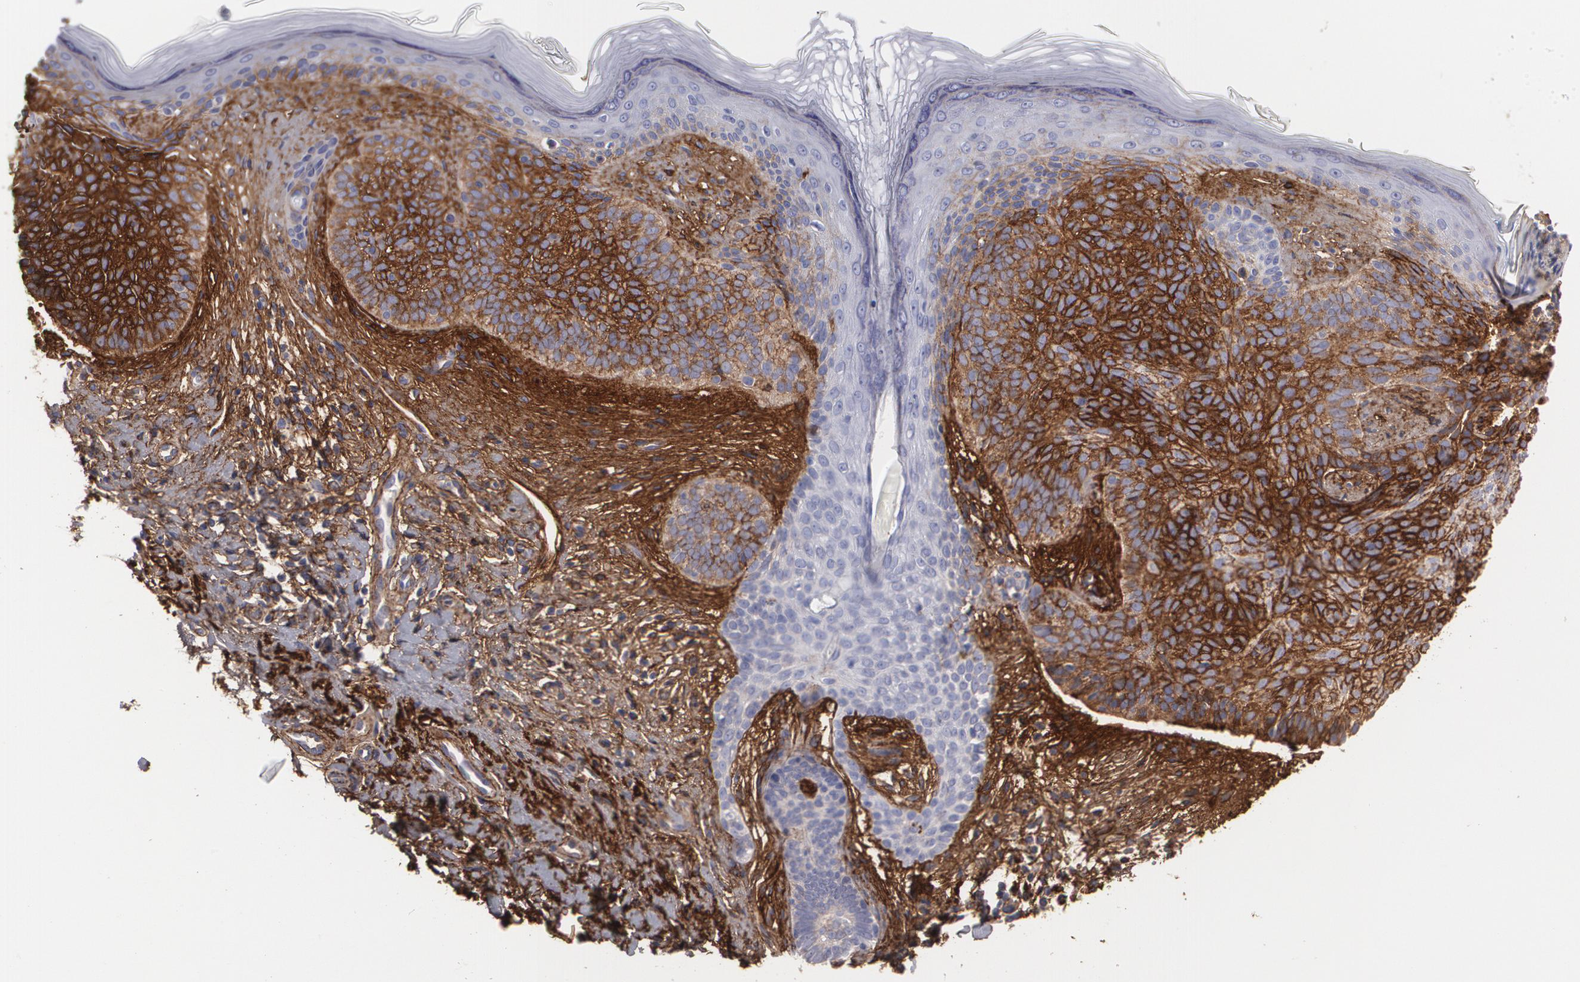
{"staining": {"intensity": "strong", "quantity": ">75%", "location": "cytoplasmic/membranous"}, "tissue": "skin cancer", "cell_type": "Tumor cells", "image_type": "cancer", "snomed": [{"axis": "morphology", "description": "Basal cell carcinoma"}, {"axis": "topography", "description": "Skin"}], "caption": "Skin basal cell carcinoma was stained to show a protein in brown. There is high levels of strong cytoplasmic/membranous staining in approximately >75% of tumor cells.", "gene": "FBLN1", "patient": {"sex": "female", "age": 78}}